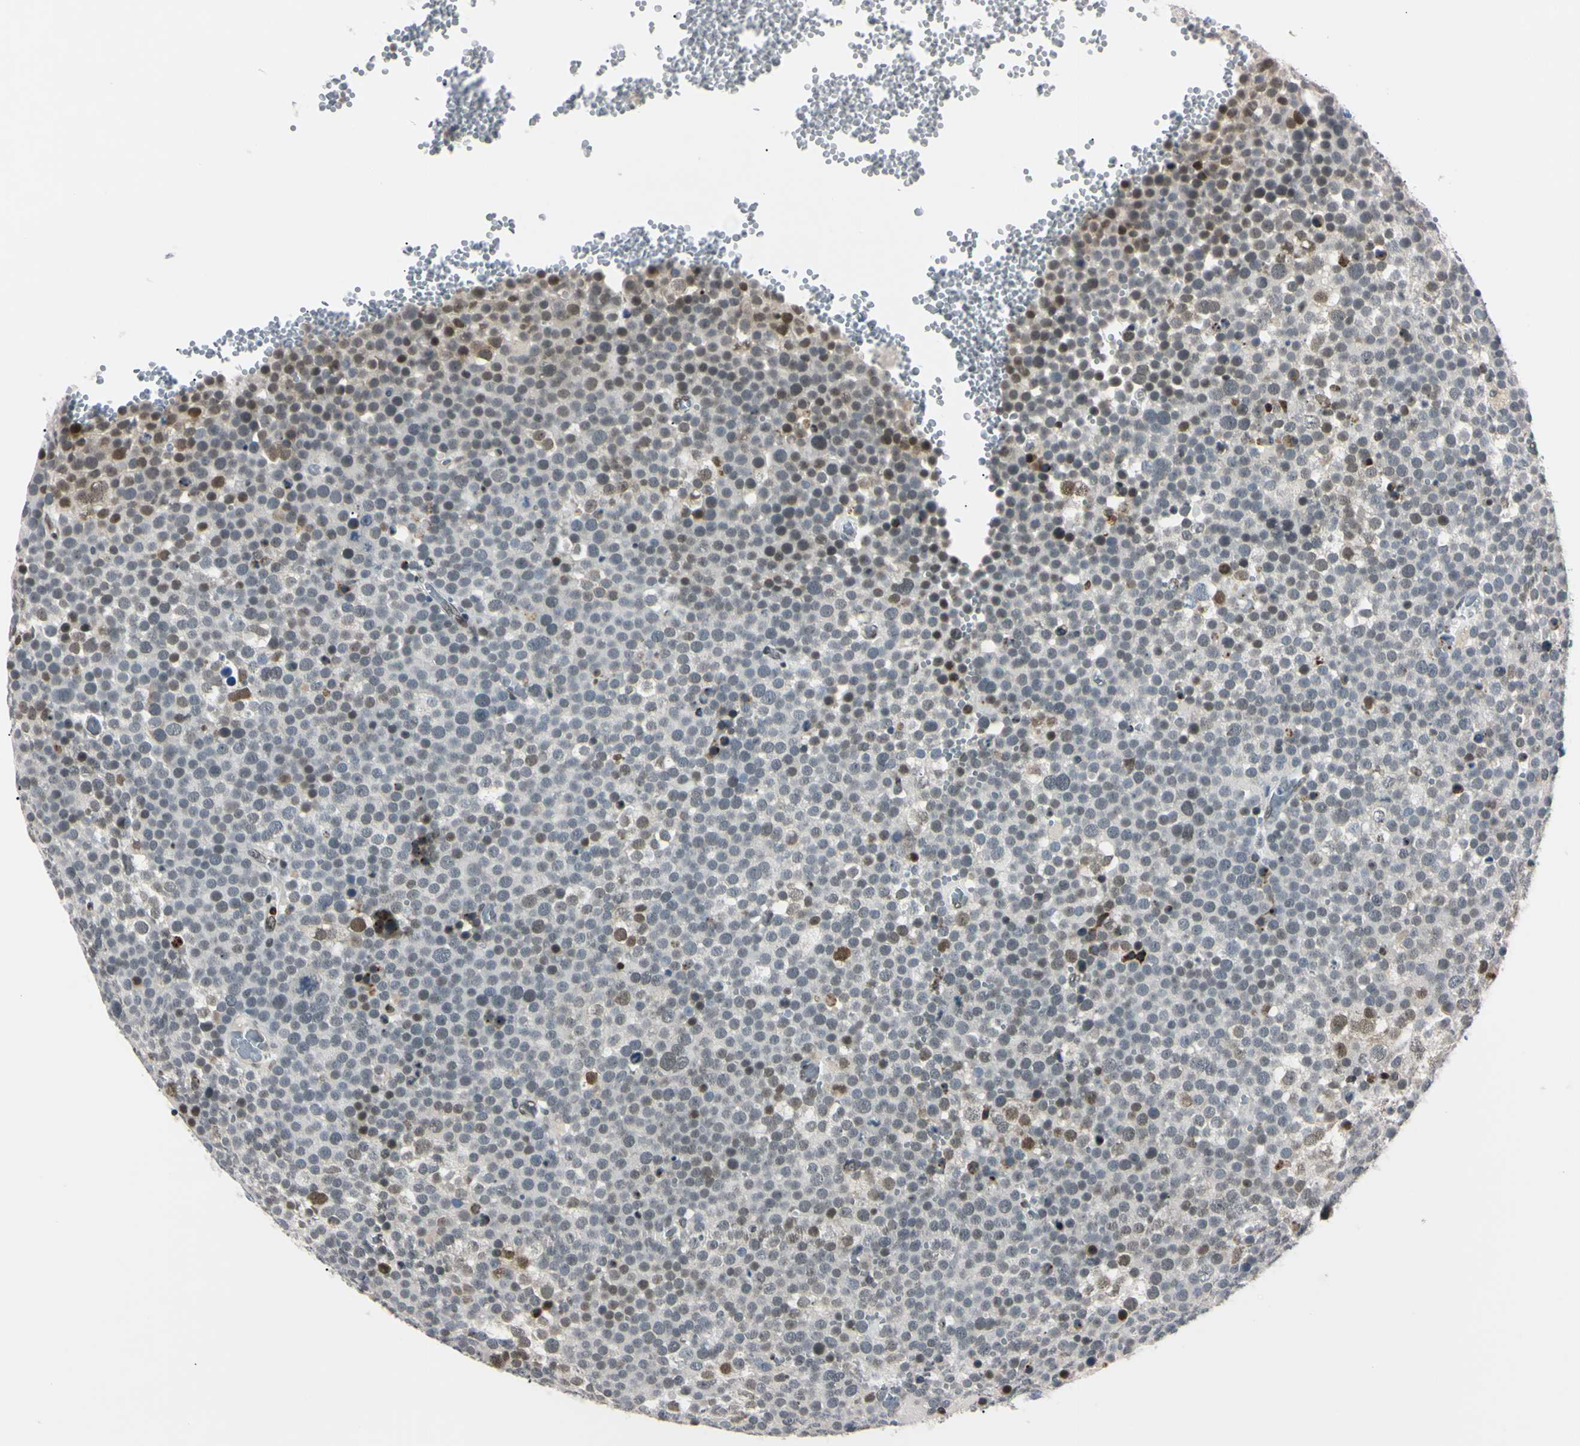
{"staining": {"intensity": "moderate", "quantity": "<25%", "location": "nuclear"}, "tissue": "testis cancer", "cell_type": "Tumor cells", "image_type": "cancer", "snomed": [{"axis": "morphology", "description": "Seminoma, NOS"}, {"axis": "topography", "description": "Testis"}], "caption": "A brown stain shows moderate nuclear staining of a protein in testis seminoma tumor cells.", "gene": "C1orf174", "patient": {"sex": "male", "age": 71}}